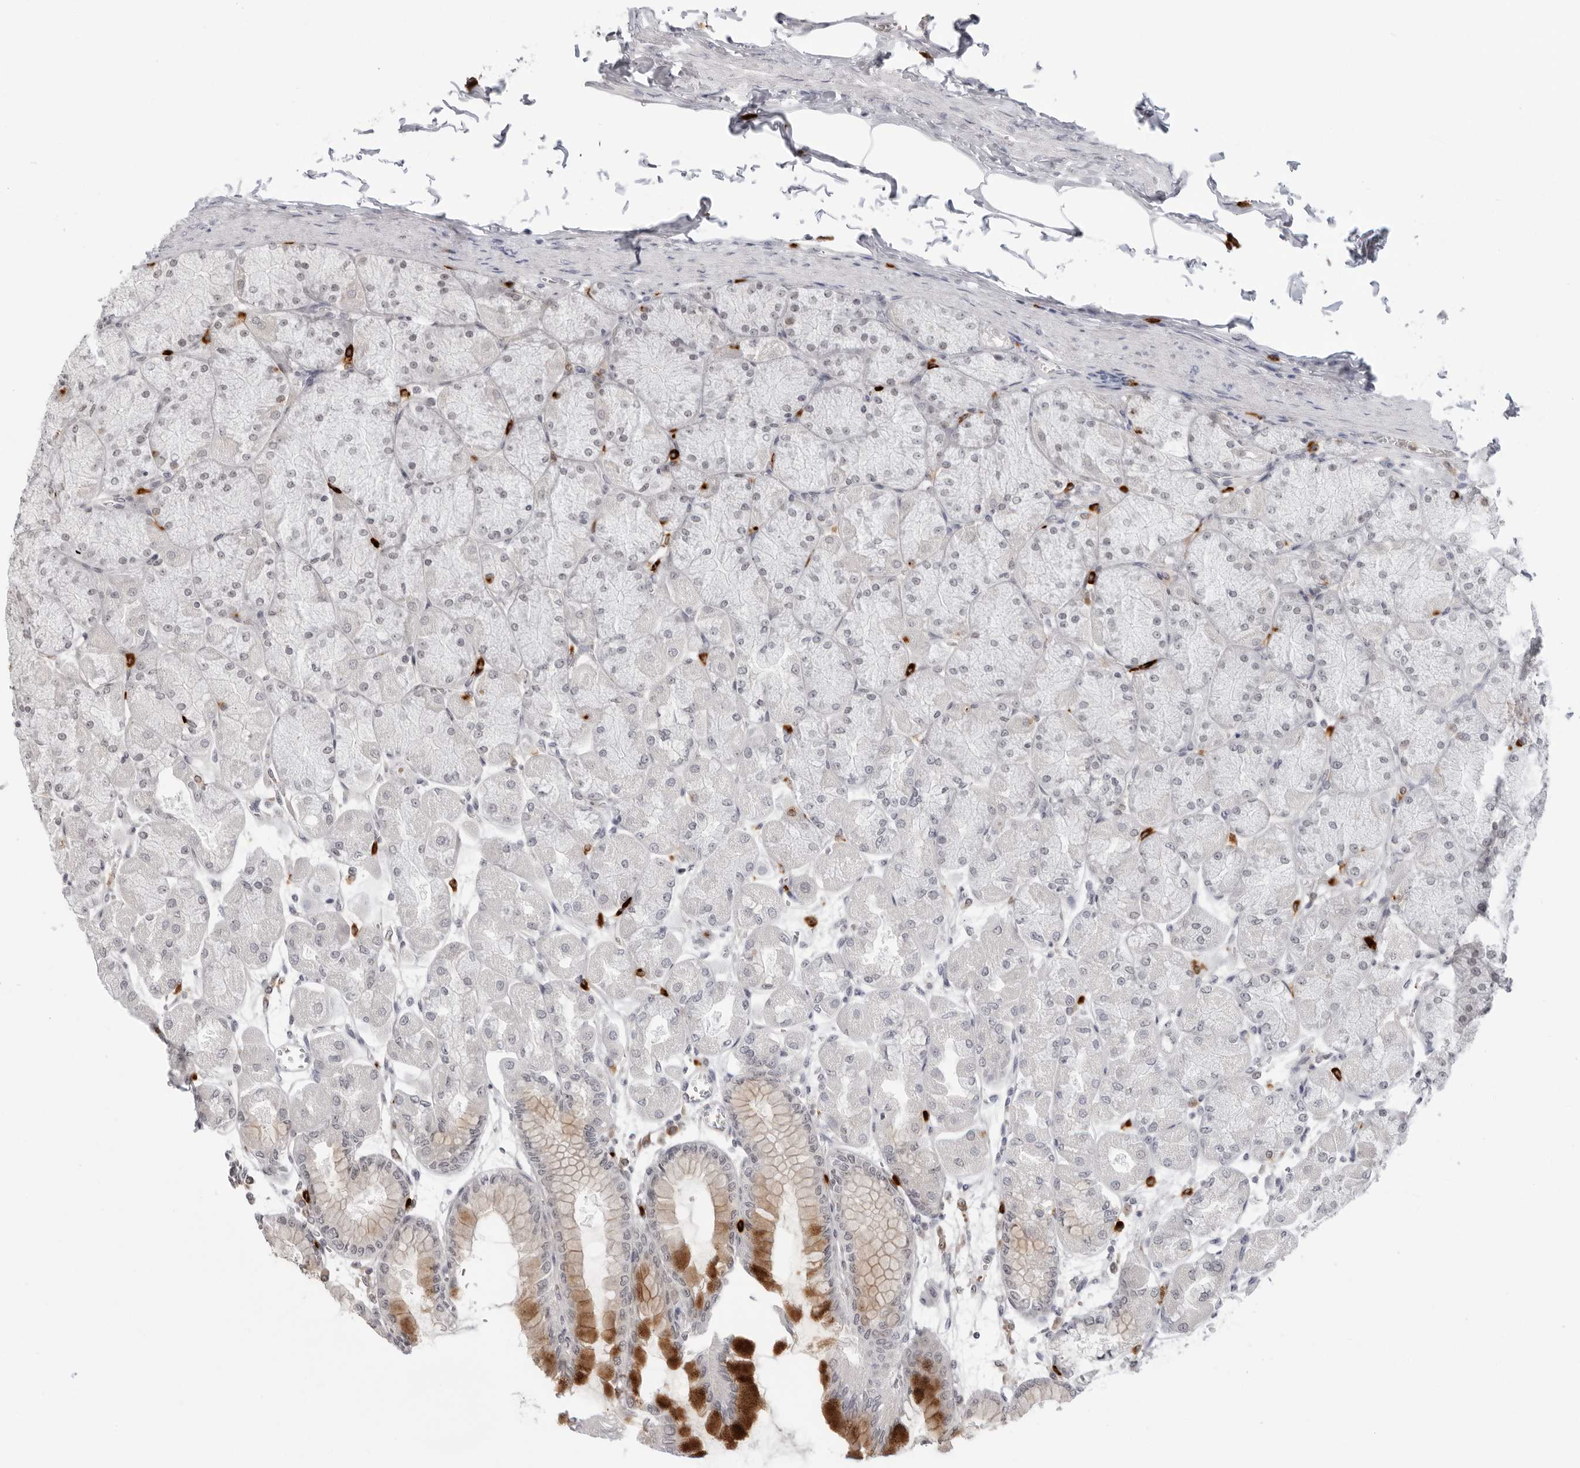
{"staining": {"intensity": "moderate", "quantity": "<25%", "location": "cytoplasmic/membranous"}, "tissue": "stomach", "cell_type": "Glandular cells", "image_type": "normal", "snomed": [{"axis": "morphology", "description": "Normal tissue, NOS"}, {"axis": "topography", "description": "Stomach, upper"}], "caption": "IHC (DAB (3,3'-diaminobenzidine)) staining of benign stomach shows moderate cytoplasmic/membranous protein expression in approximately <25% of glandular cells.", "gene": "SUGCT", "patient": {"sex": "female", "age": 56}}